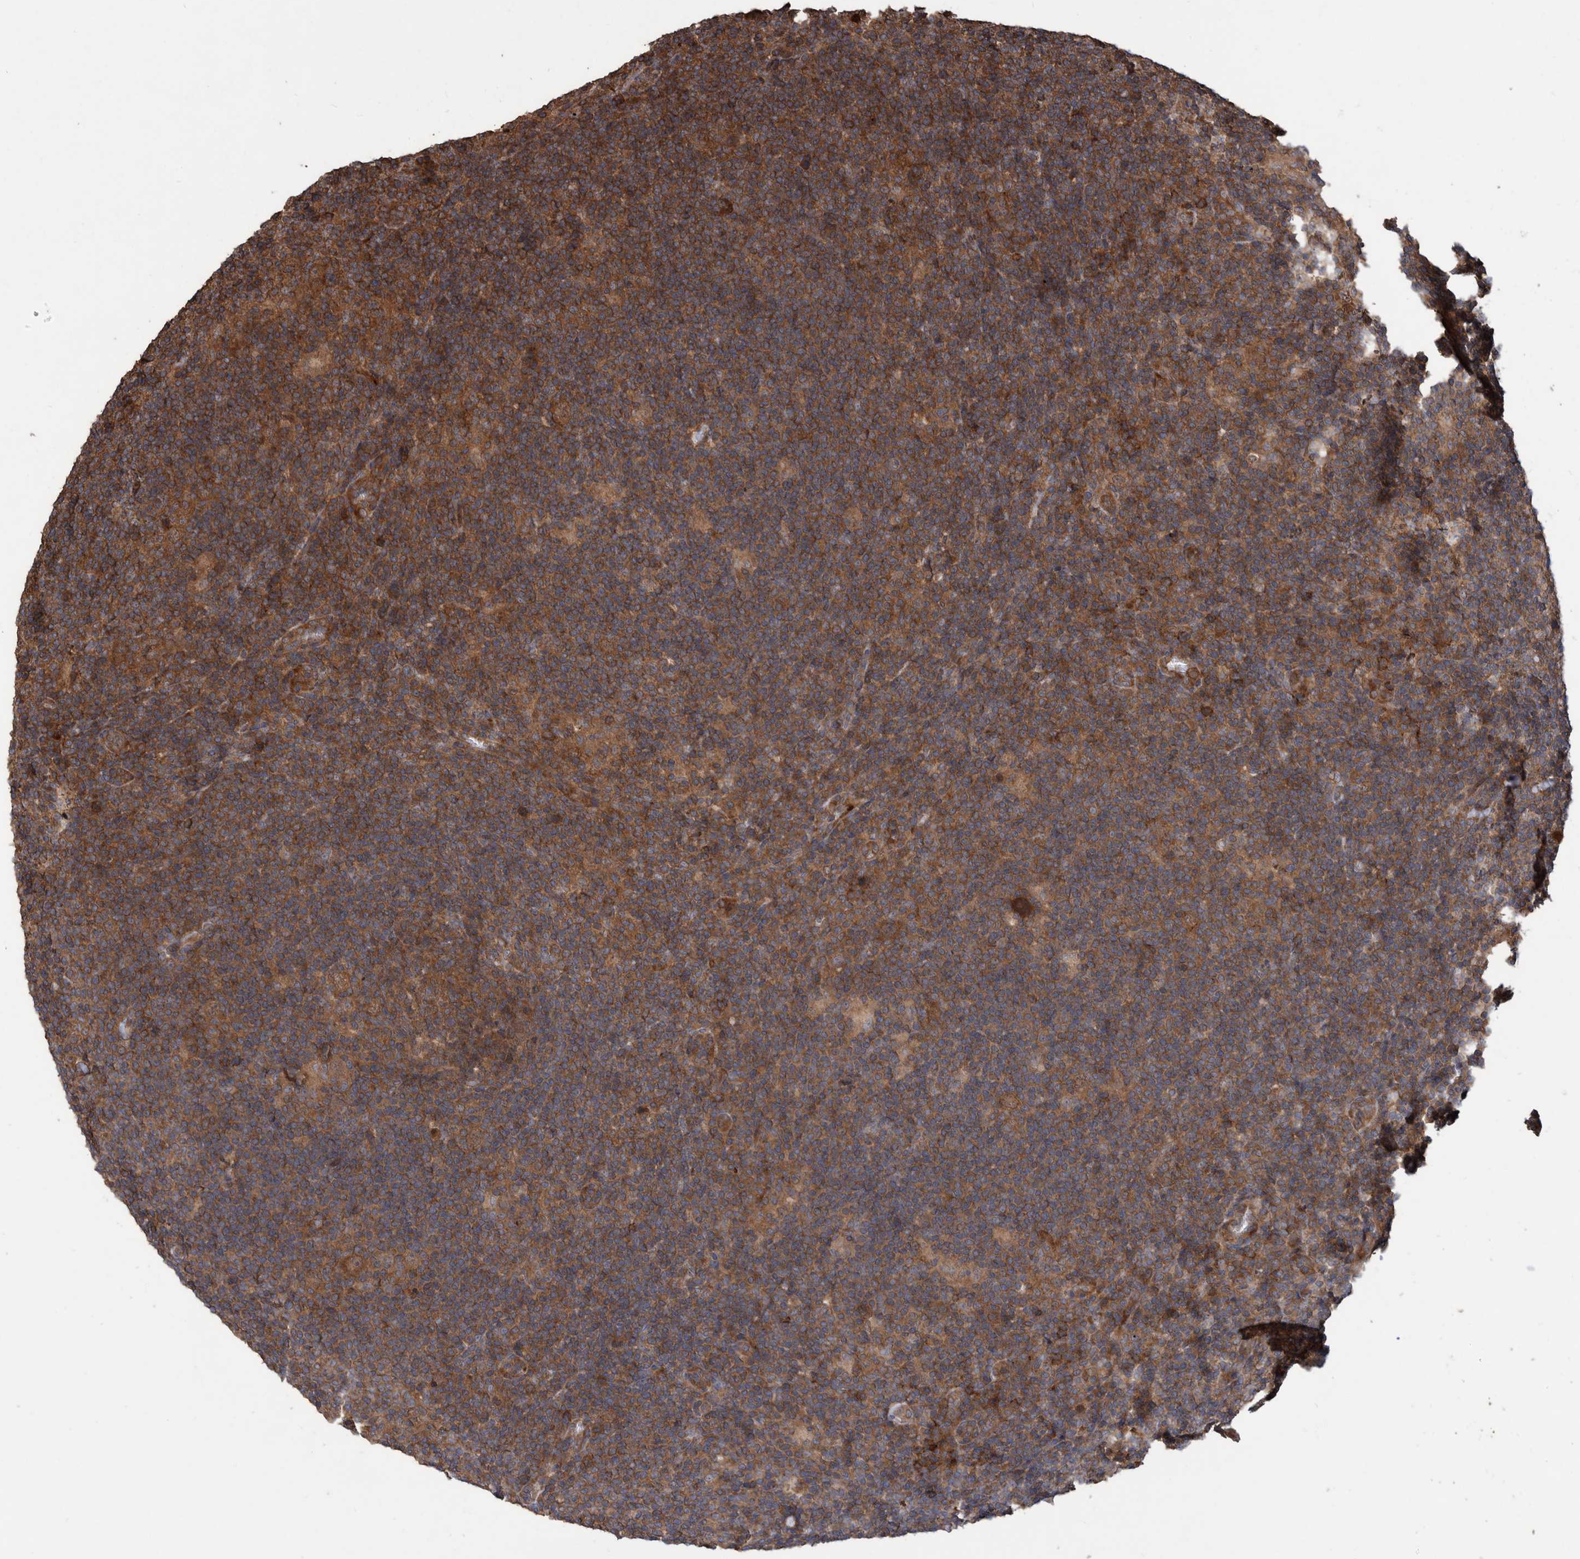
{"staining": {"intensity": "moderate", "quantity": ">75%", "location": "cytoplasmic/membranous"}, "tissue": "lymphoma", "cell_type": "Tumor cells", "image_type": "cancer", "snomed": [{"axis": "morphology", "description": "Hodgkin's disease, NOS"}, {"axis": "topography", "description": "Lymph node"}], "caption": "Immunohistochemistry (IHC) photomicrograph of Hodgkin's disease stained for a protein (brown), which shows medium levels of moderate cytoplasmic/membranous positivity in about >75% of tumor cells.", "gene": "VBP1", "patient": {"sex": "female", "age": 57}}